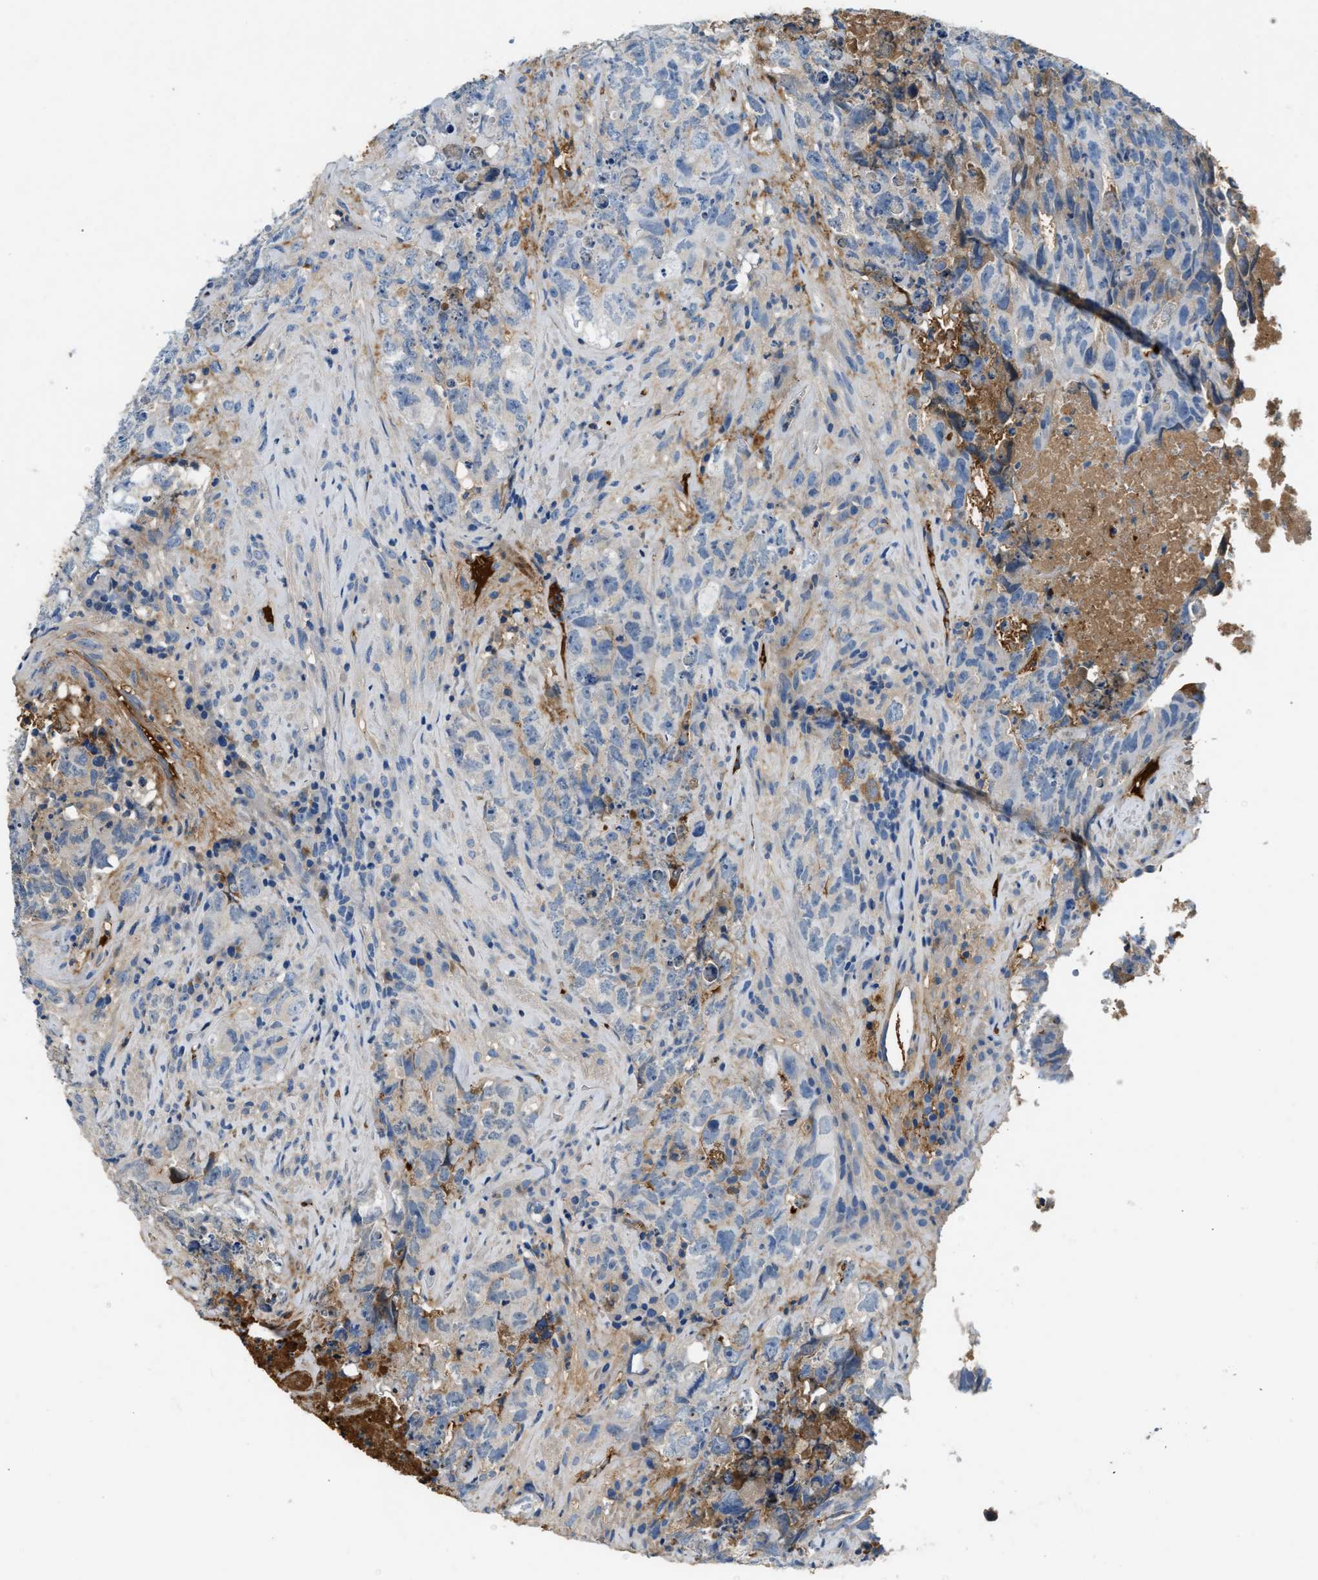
{"staining": {"intensity": "weak", "quantity": "<25%", "location": "cytoplasmic/membranous"}, "tissue": "testis cancer", "cell_type": "Tumor cells", "image_type": "cancer", "snomed": [{"axis": "morphology", "description": "Carcinoma, Embryonal, NOS"}, {"axis": "topography", "description": "Testis"}], "caption": "The immunohistochemistry (IHC) histopathology image has no significant expression in tumor cells of testis embryonal carcinoma tissue. (IHC, brightfield microscopy, high magnification).", "gene": "STC1", "patient": {"sex": "male", "age": 32}}